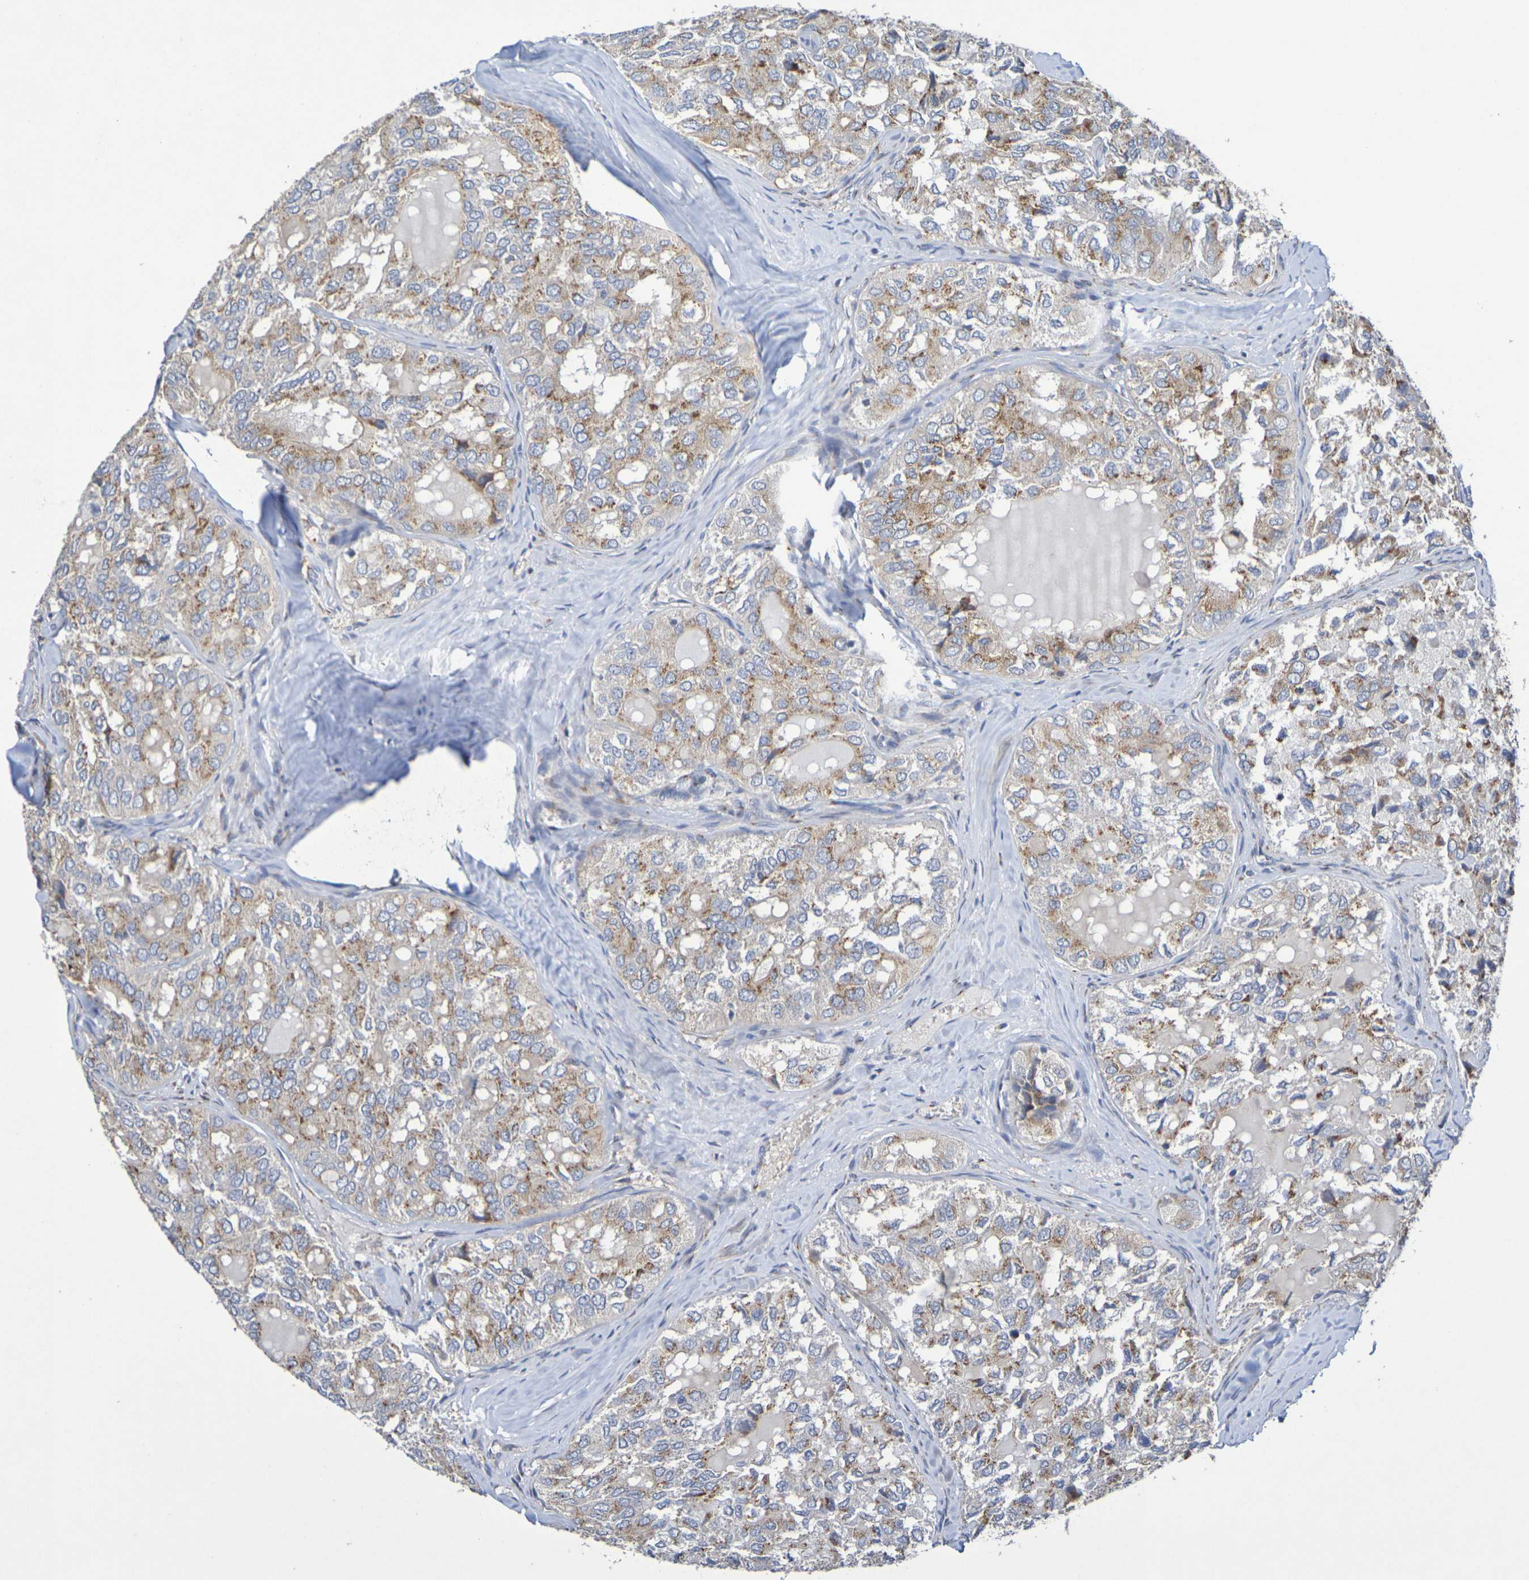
{"staining": {"intensity": "moderate", "quantity": ">75%", "location": "cytoplasmic/membranous"}, "tissue": "thyroid cancer", "cell_type": "Tumor cells", "image_type": "cancer", "snomed": [{"axis": "morphology", "description": "Follicular adenoma carcinoma, NOS"}, {"axis": "topography", "description": "Thyroid gland"}], "caption": "This image demonstrates thyroid cancer (follicular adenoma carcinoma) stained with immunohistochemistry to label a protein in brown. The cytoplasmic/membranous of tumor cells show moderate positivity for the protein. Nuclei are counter-stained blue.", "gene": "DCP2", "patient": {"sex": "male", "age": 75}}